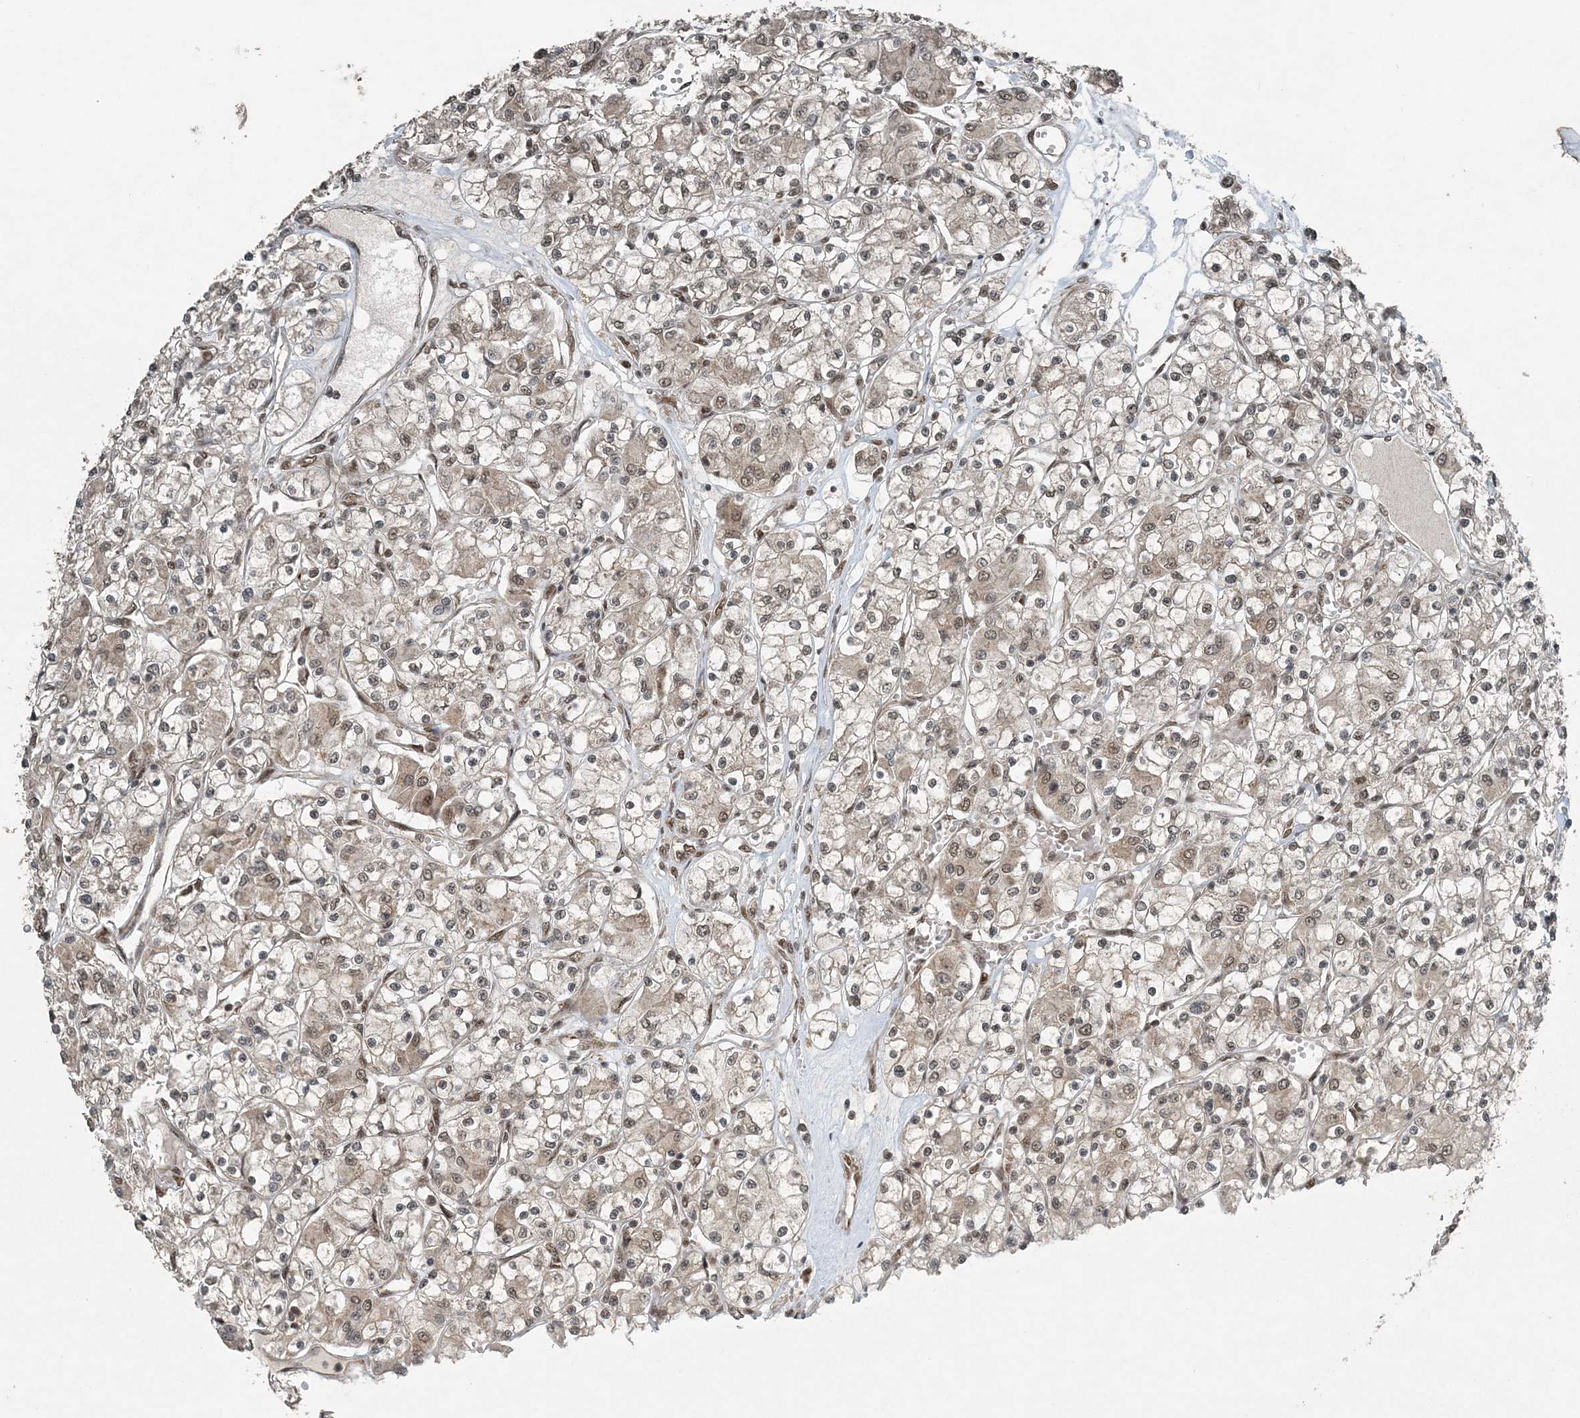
{"staining": {"intensity": "weak", "quantity": ">75%", "location": "cytoplasmic/membranous,nuclear"}, "tissue": "renal cancer", "cell_type": "Tumor cells", "image_type": "cancer", "snomed": [{"axis": "morphology", "description": "Adenocarcinoma, NOS"}, {"axis": "topography", "description": "Kidney"}], "caption": "Renal cancer stained with DAB (3,3'-diaminobenzidine) IHC exhibits low levels of weak cytoplasmic/membranous and nuclear expression in about >75% of tumor cells. The protein is stained brown, and the nuclei are stained in blue (DAB (3,3'-diaminobenzidine) IHC with brightfield microscopy, high magnification).", "gene": "COPS7B", "patient": {"sex": "female", "age": 59}}